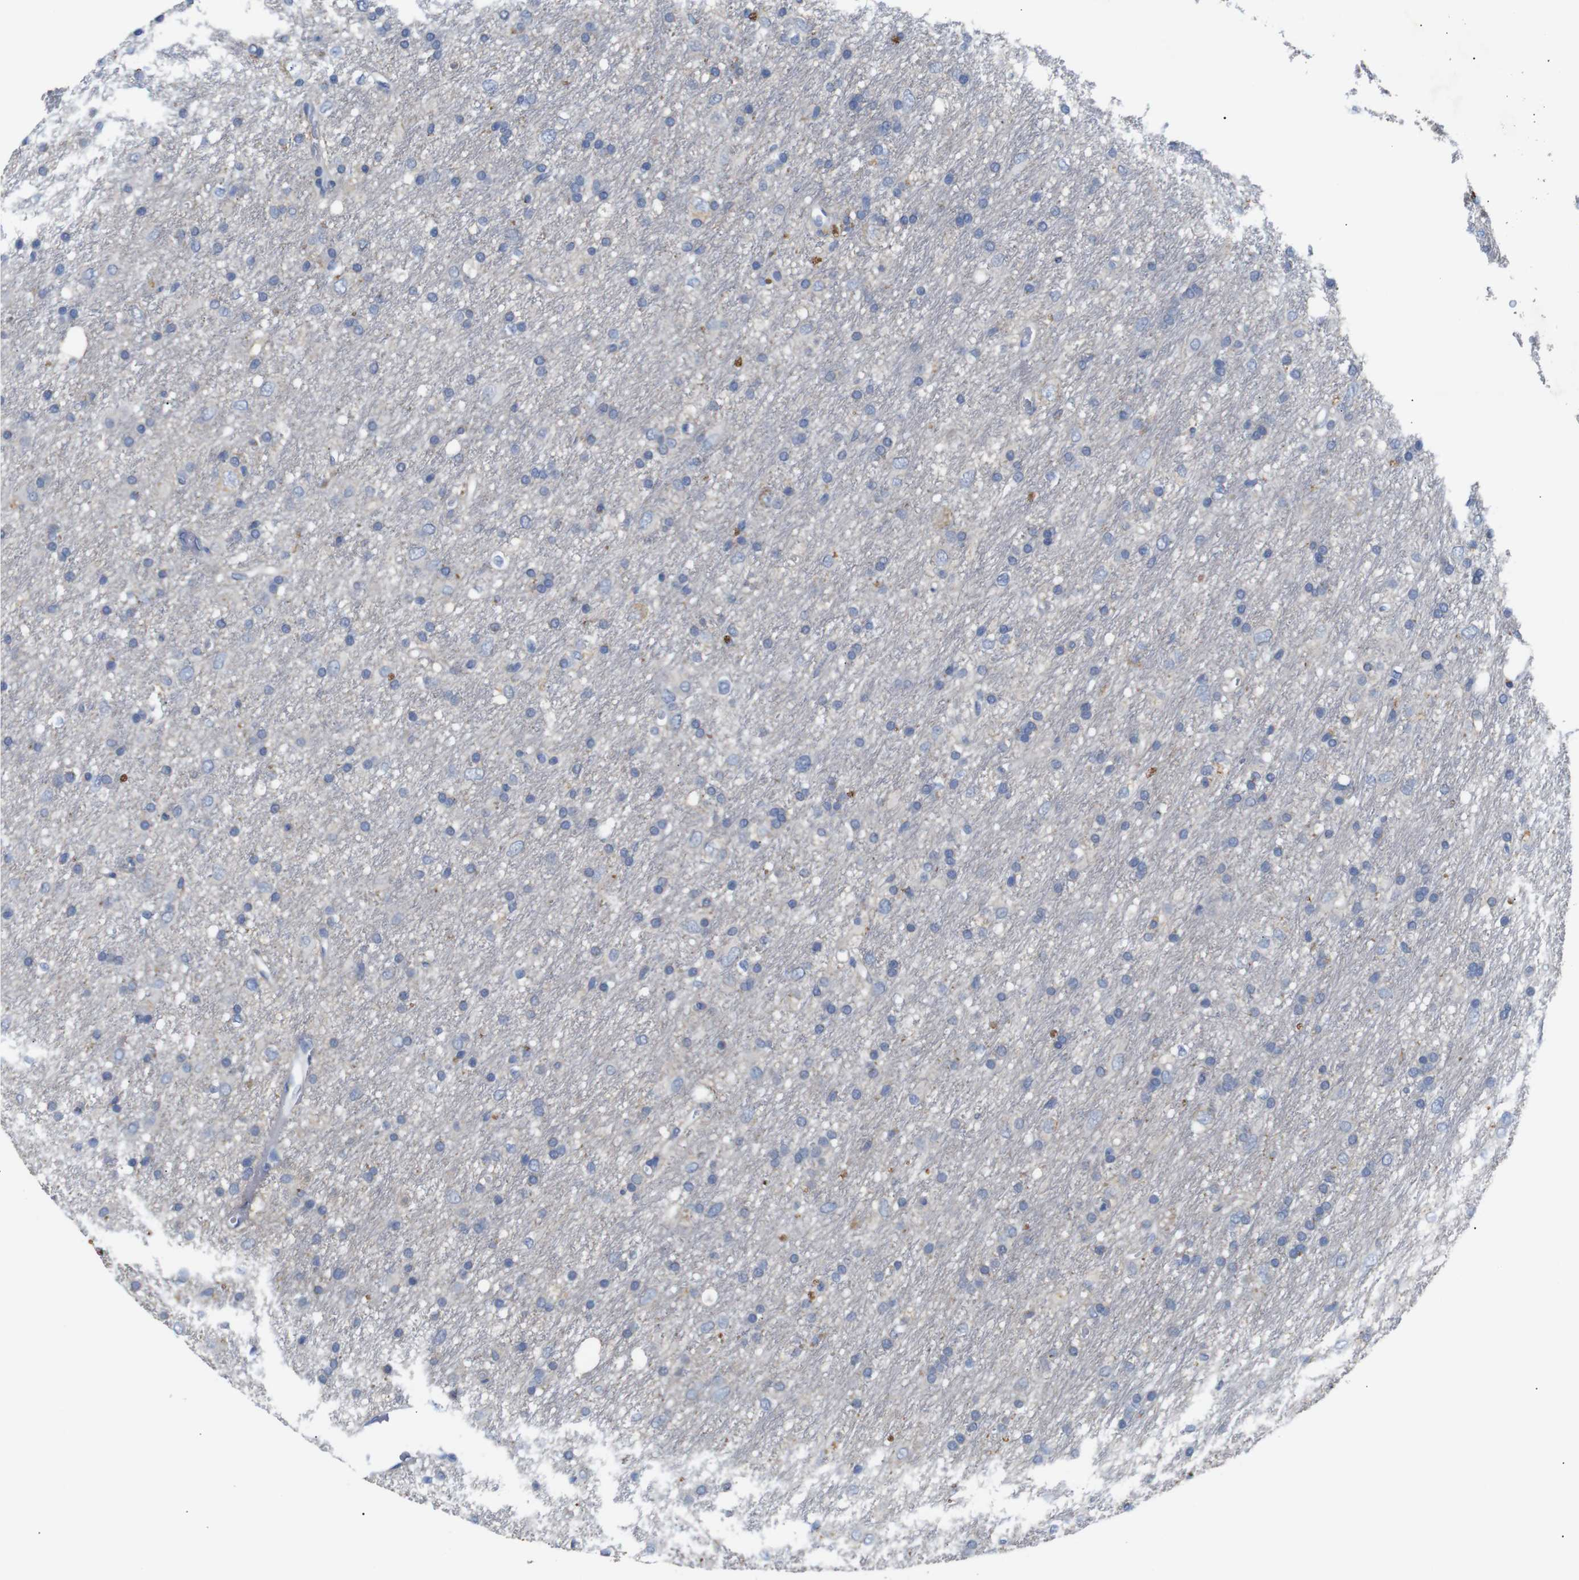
{"staining": {"intensity": "negative", "quantity": "none", "location": "none"}, "tissue": "glioma", "cell_type": "Tumor cells", "image_type": "cancer", "snomed": [{"axis": "morphology", "description": "Glioma, malignant, Low grade"}, {"axis": "topography", "description": "Brain"}], "caption": "Tumor cells are negative for brown protein staining in malignant glioma (low-grade).", "gene": "ALOX15", "patient": {"sex": "male", "age": 77}}